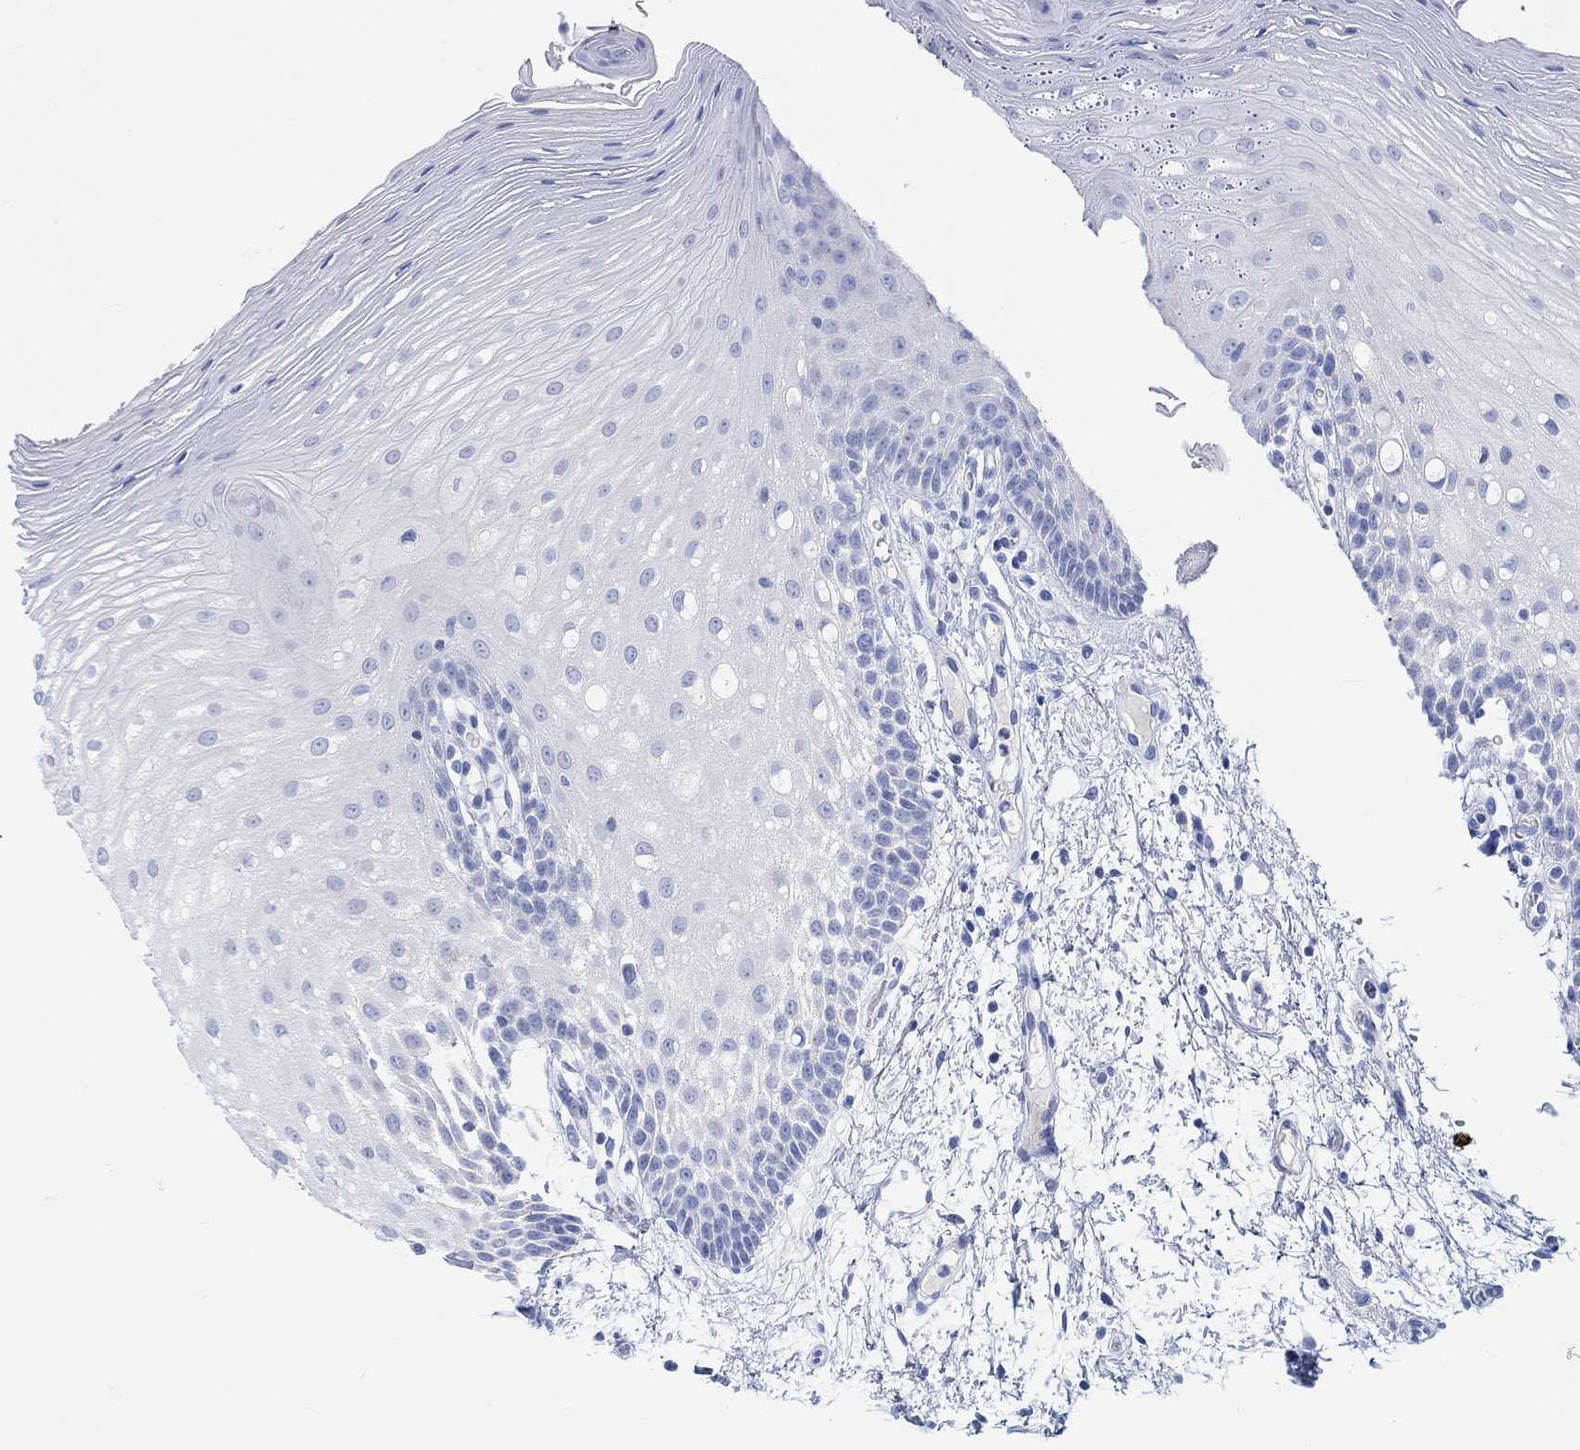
{"staining": {"intensity": "negative", "quantity": "none", "location": "none"}, "tissue": "oral mucosa", "cell_type": "Squamous epithelial cells", "image_type": "normal", "snomed": [{"axis": "morphology", "description": "Normal tissue, NOS"}, {"axis": "morphology", "description": "Squamous cell carcinoma, NOS"}, {"axis": "topography", "description": "Oral tissue"}, {"axis": "topography", "description": "Head-Neck"}], "caption": "Oral mucosa stained for a protein using immunohistochemistry (IHC) exhibits no expression squamous epithelial cells.", "gene": "CALCA", "patient": {"sex": "male", "age": 69}}